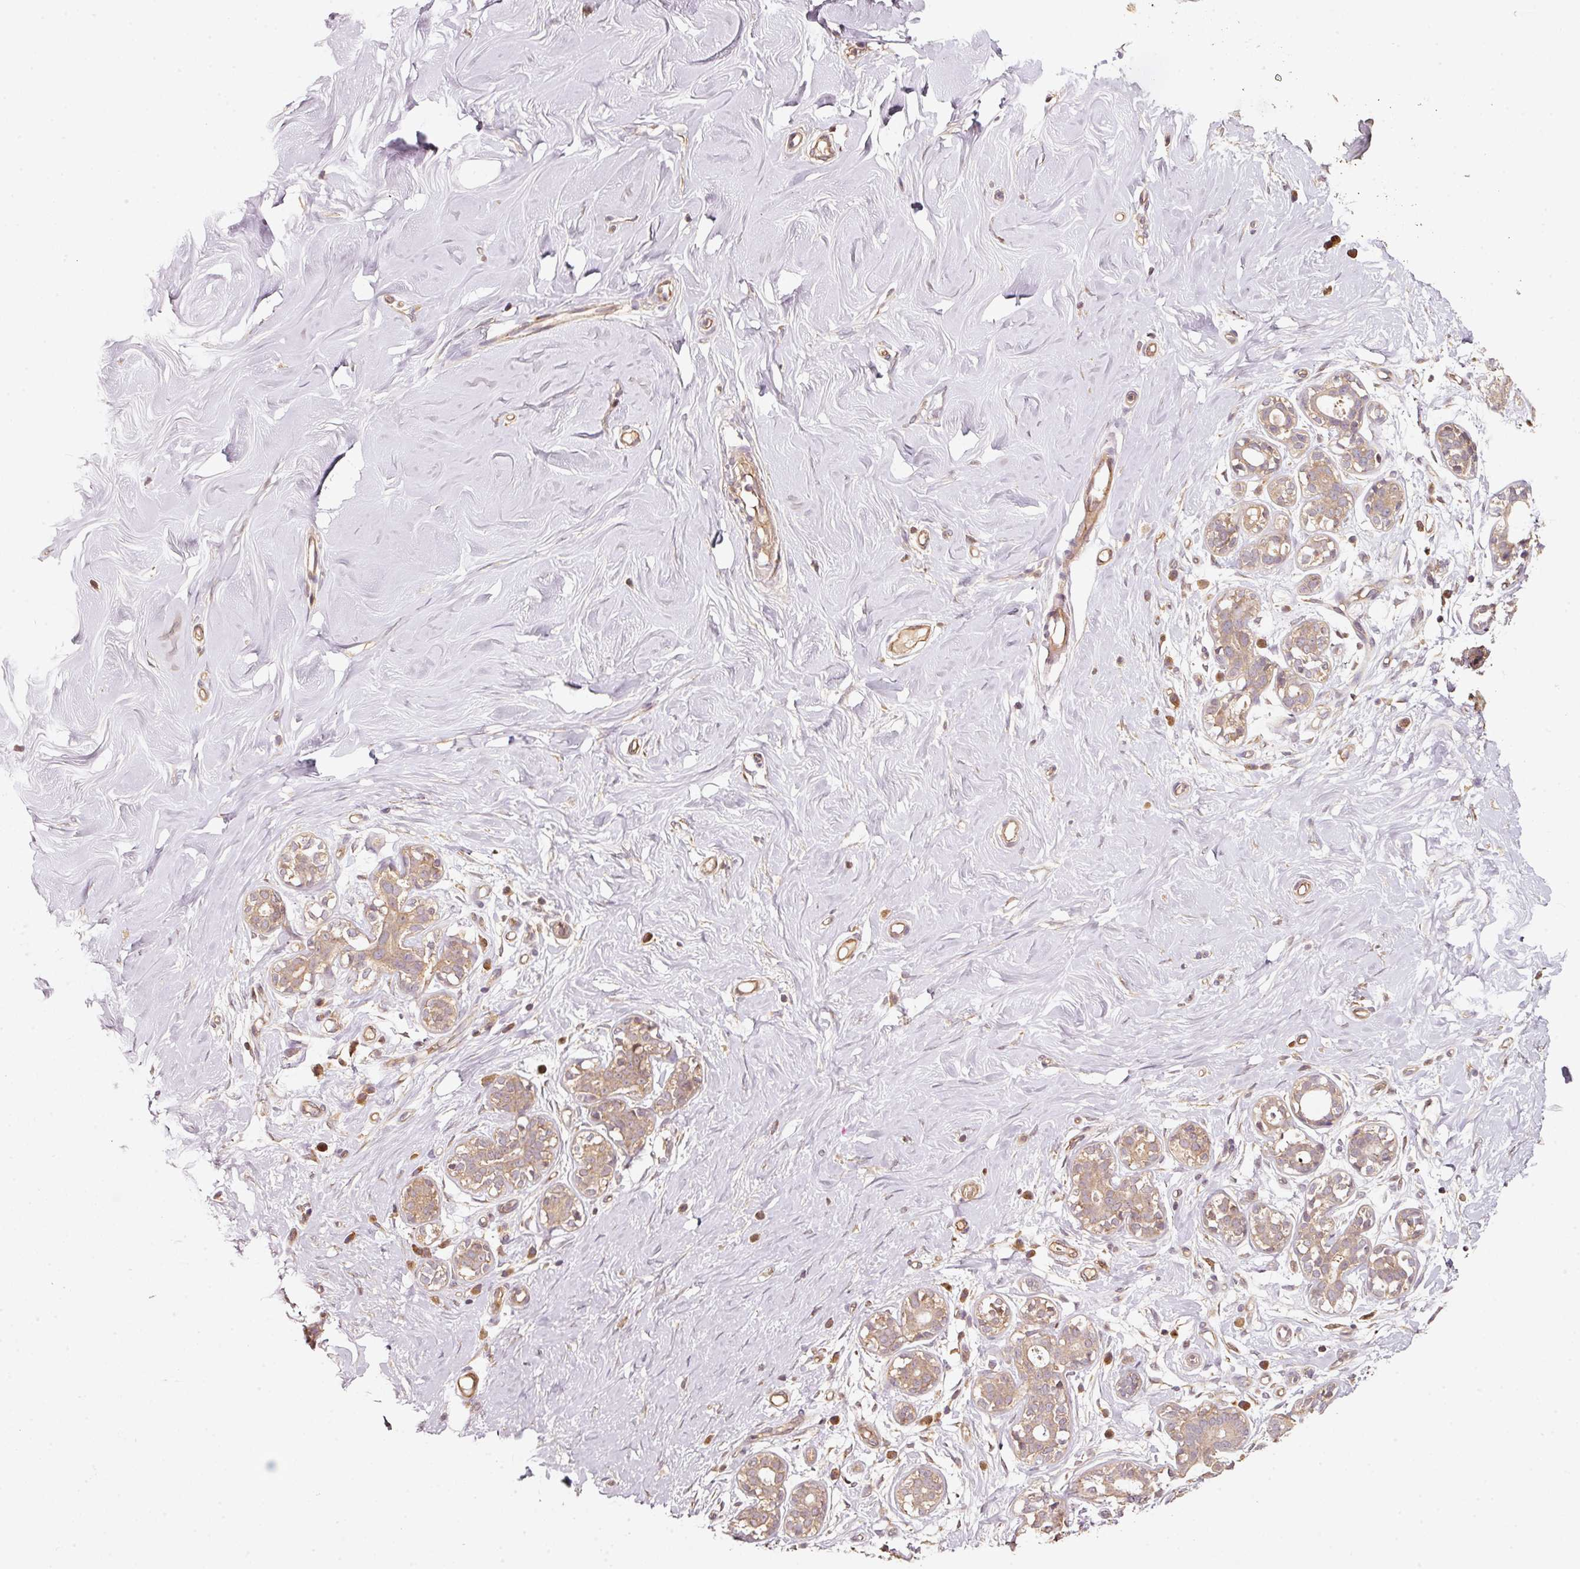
{"staining": {"intensity": "negative", "quantity": "none", "location": "none"}, "tissue": "breast", "cell_type": "Adipocytes", "image_type": "normal", "snomed": [{"axis": "morphology", "description": "Normal tissue, NOS"}, {"axis": "topography", "description": "Breast"}], "caption": "Adipocytes show no significant staining in benign breast. (DAB (3,3'-diaminobenzidine) immunohistochemistry (IHC) with hematoxylin counter stain).", "gene": "RRAS2", "patient": {"sex": "female", "age": 27}}